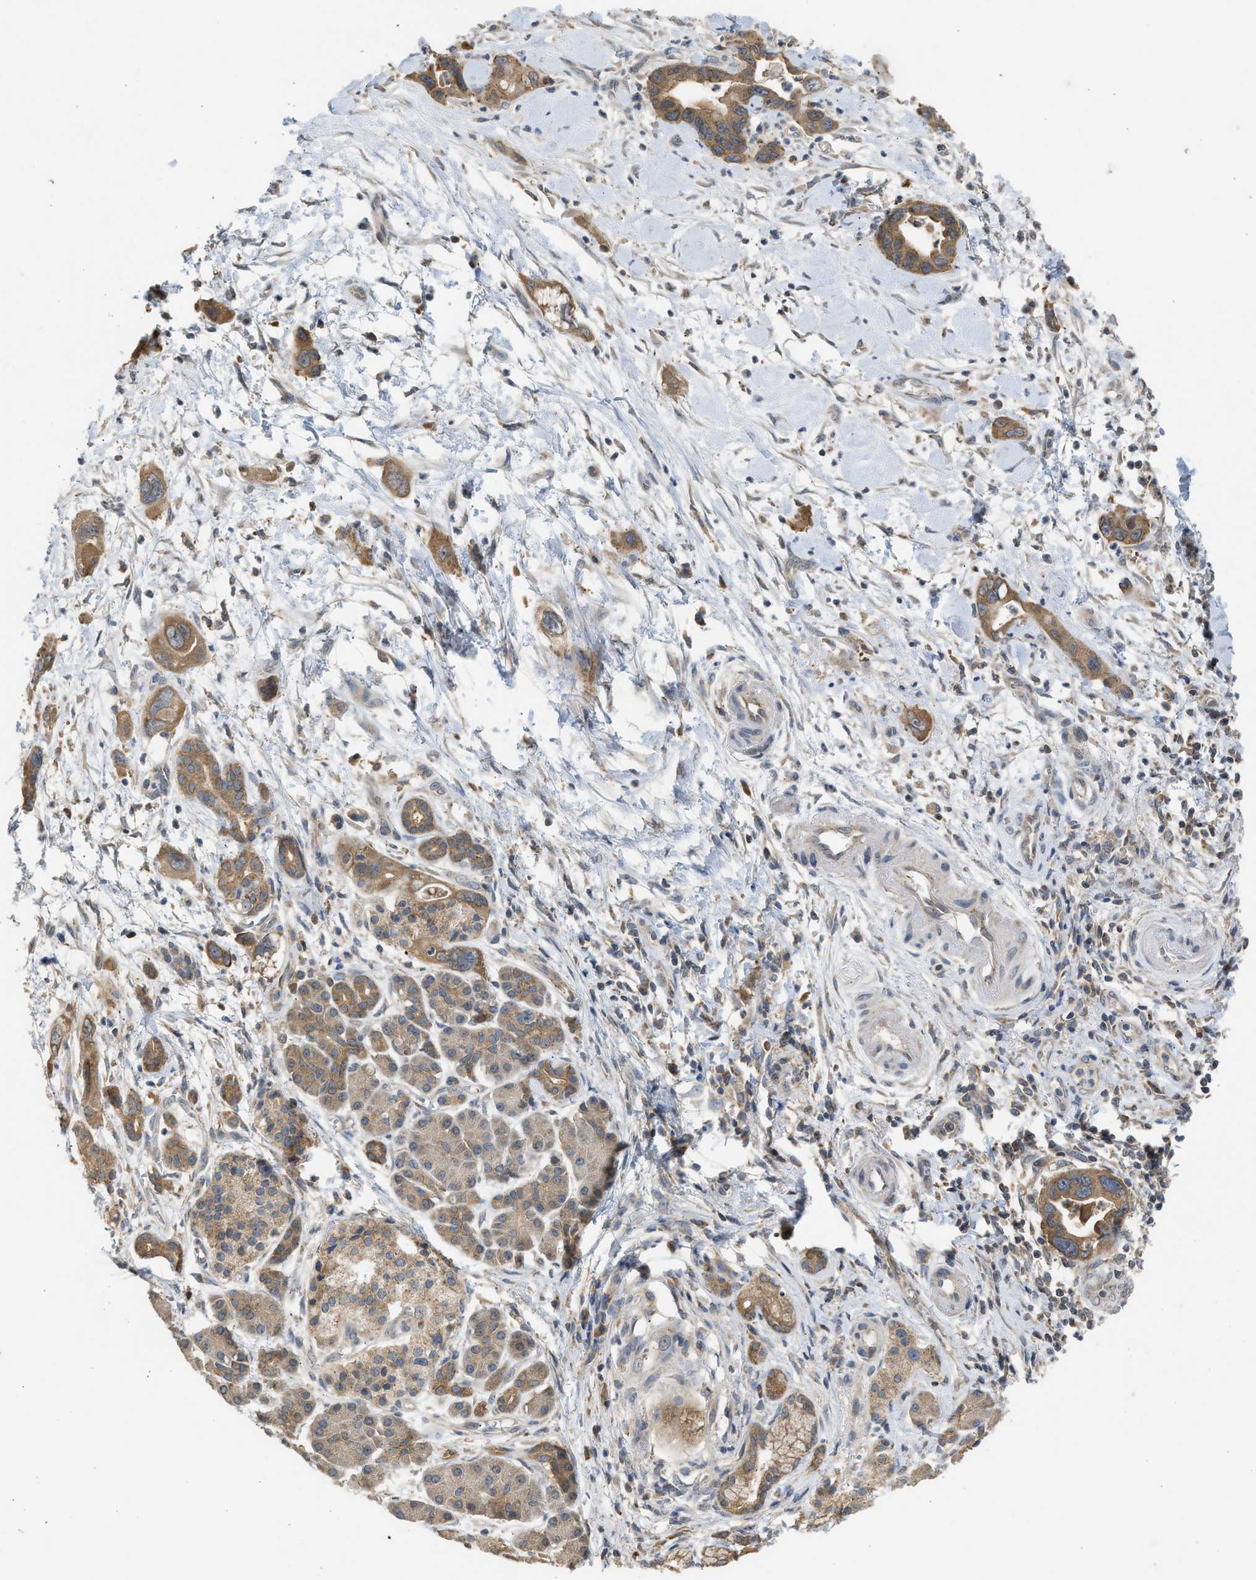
{"staining": {"intensity": "moderate", "quantity": ">75%", "location": "cytoplasmic/membranous"}, "tissue": "pancreatic cancer", "cell_type": "Tumor cells", "image_type": "cancer", "snomed": [{"axis": "morphology", "description": "Adenocarcinoma, NOS"}, {"axis": "topography", "description": "Pancreas"}], "caption": "Protein analysis of pancreatic adenocarcinoma tissue demonstrates moderate cytoplasmic/membranous staining in about >75% of tumor cells.", "gene": "CYP1A1", "patient": {"sex": "female", "age": 70}}